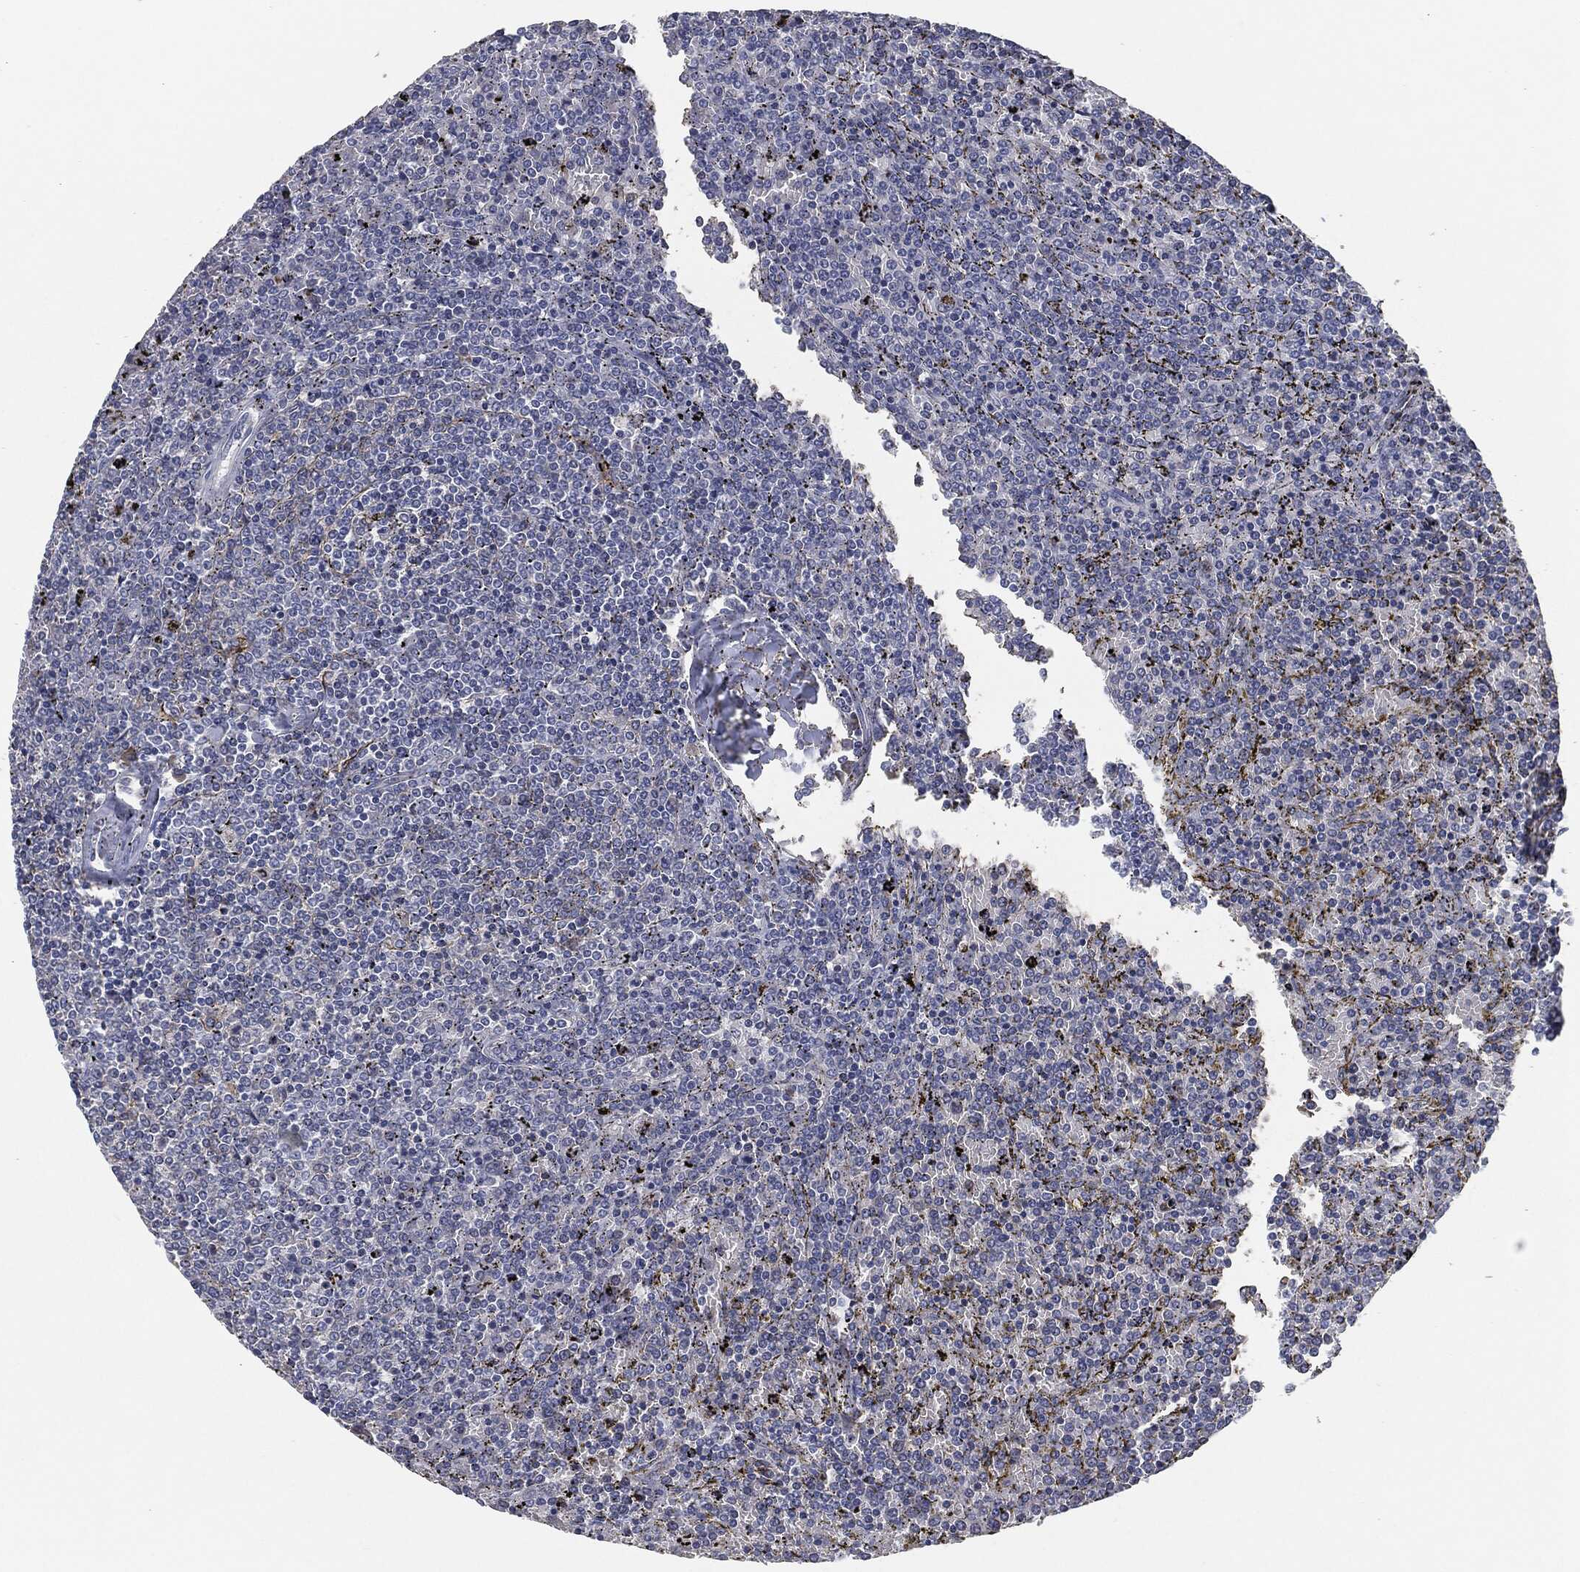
{"staining": {"intensity": "negative", "quantity": "none", "location": "none"}, "tissue": "lymphoma", "cell_type": "Tumor cells", "image_type": "cancer", "snomed": [{"axis": "morphology", "description": "Malignant lymphoma, non-Hodgkin's type, Low grade"}, {"axis": "topography", "description": "Spleen"}], "caption": "Tumor cells show no significant expression in low-grade malignant lymphoma, non-Hodgkin's type.", "gene": "SVIL", "patient": {"sex": "female", "age": 77}}